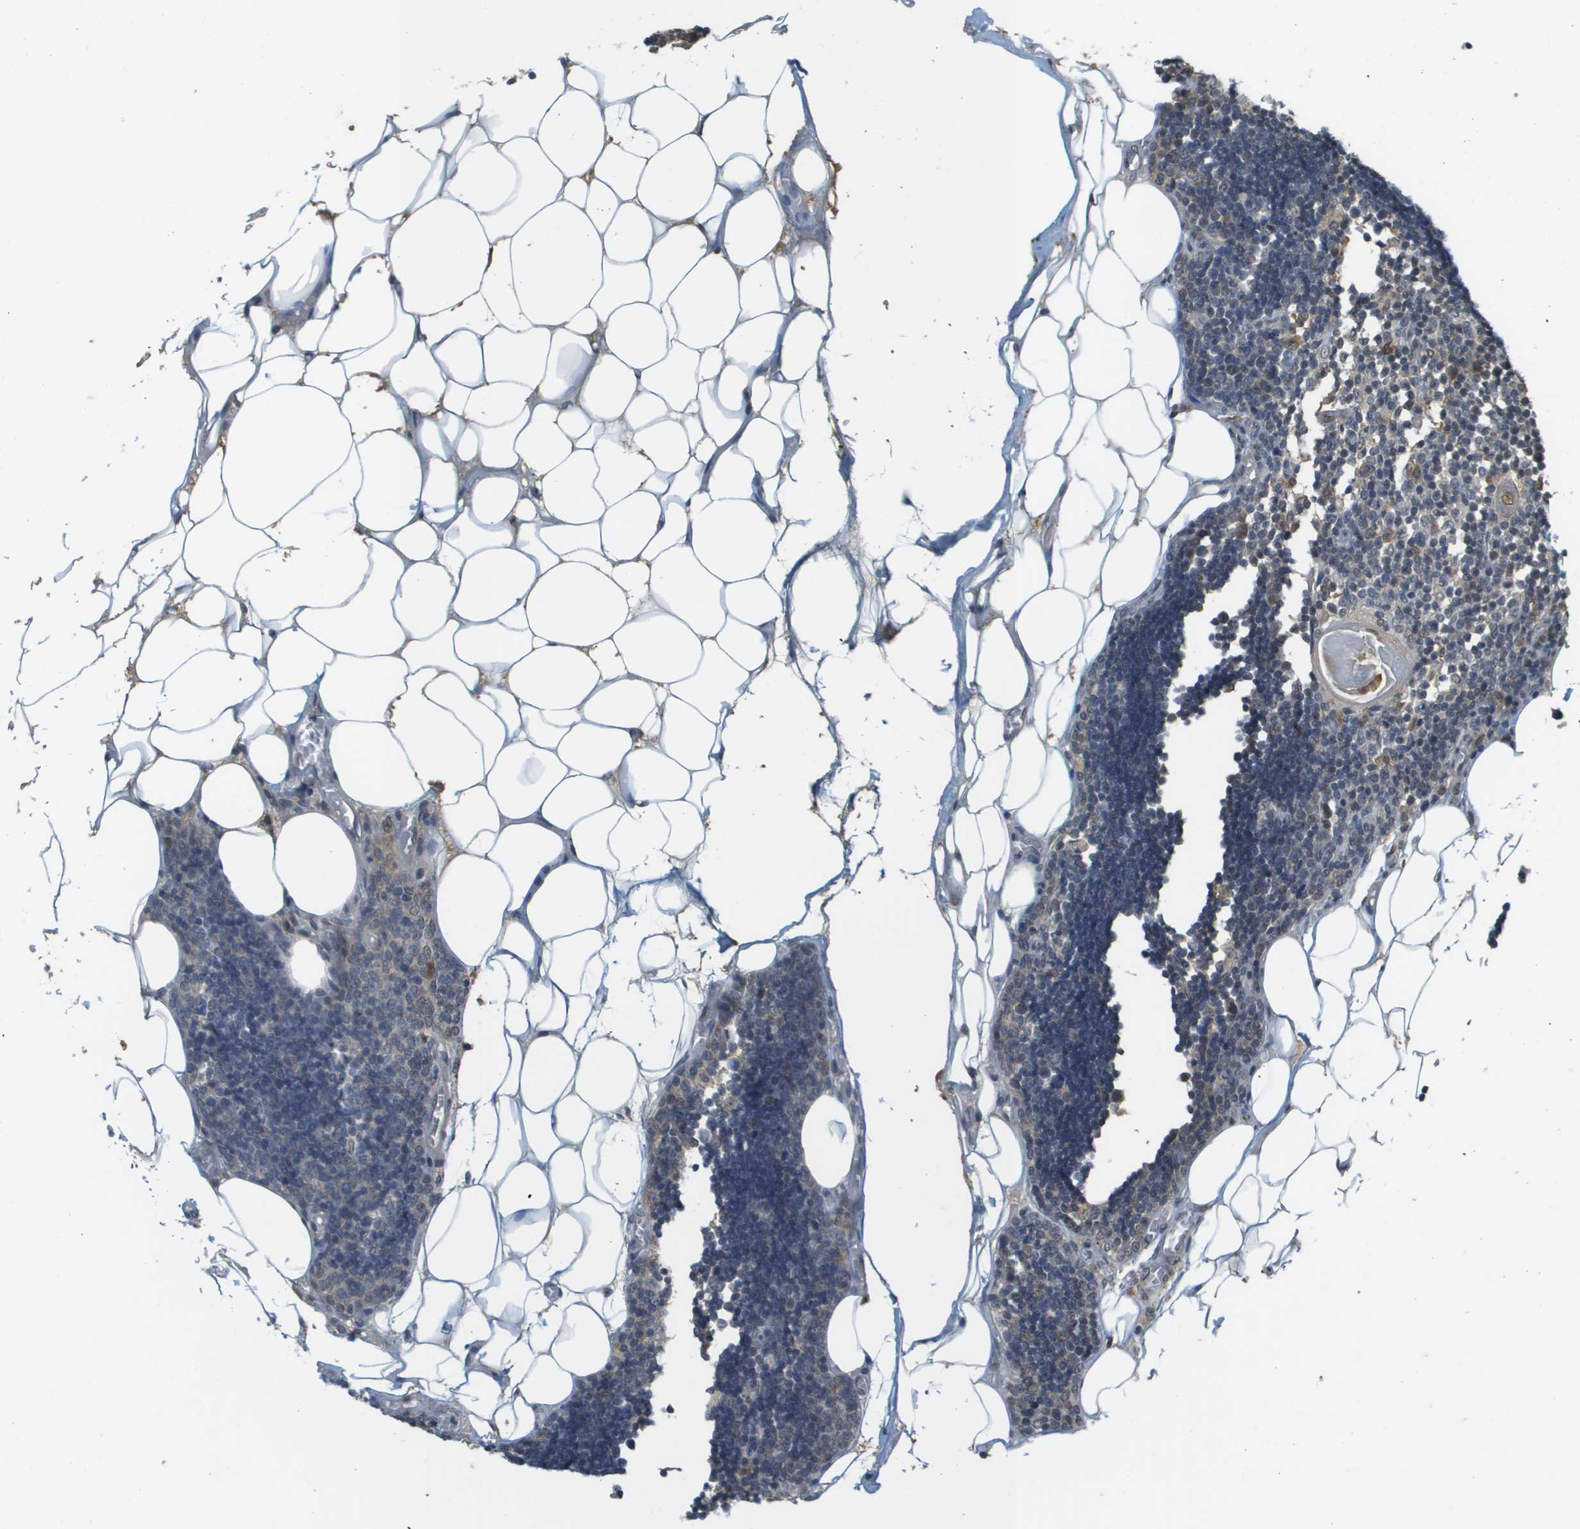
{"staining": {"intensity": "negative", "quantity": "none", "location": "none"}, "tissue": "lymph node", "cell_type": "Germinal center cells", "image_type": "normal", "snomed": [{"axis": "morphology", "description": "Normal tissue, NOS"}, {"axis": "topography", "description": "Lymph node"}], "caption": "The image exhibits no staining of germinal center cells in unremarkable lymph node. The staining is performed using DAB brown chromogen with nuclei counter-stained in using hematoxylin.", "gene": "NDRG2", "patient": {"sex": "male", "age": 33}}